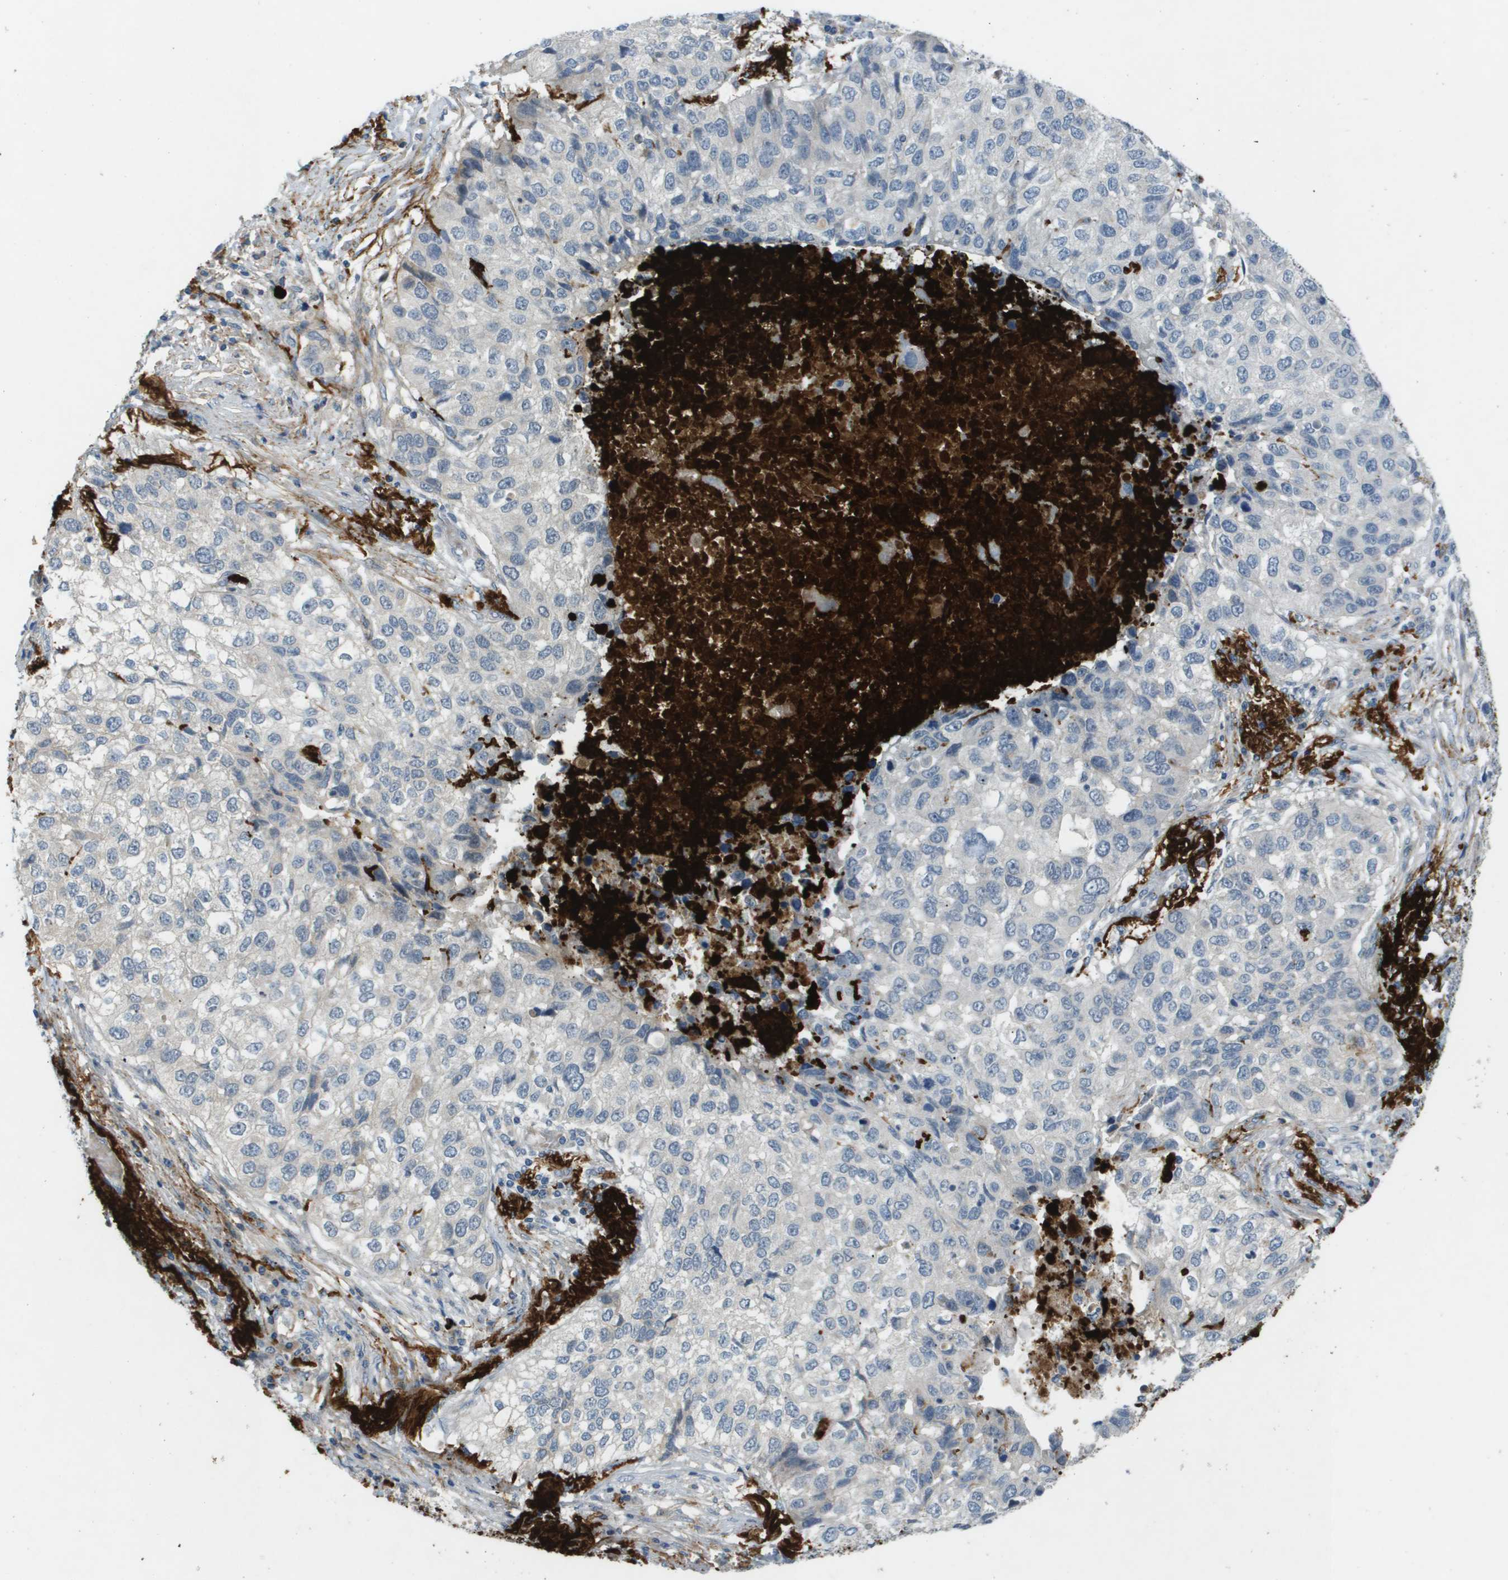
{"staining": {"intensity": "negative", "quantity": "none", "location": "none"}, "tissue": "lung cancer", "cell_type": "Tumor cells", "image_type": "cancer", "snomed": [{"axis": "morphology", "description": "Squamous cell carcinoma, NOS"}, {"axis": "topography", "description": "Lung"}], "caption": "IHC micrograph of human lung cancer (squamous cell carcinoma) stained for a protein (brown), which displays no positivity in tumor cells. (DAB (3,3'-diaminobenzidine) immunohistochemistry (IHC) with hematoxylin counter stain).", "gene": "VTN", "patient": {"sex": "male", "age": 57}}